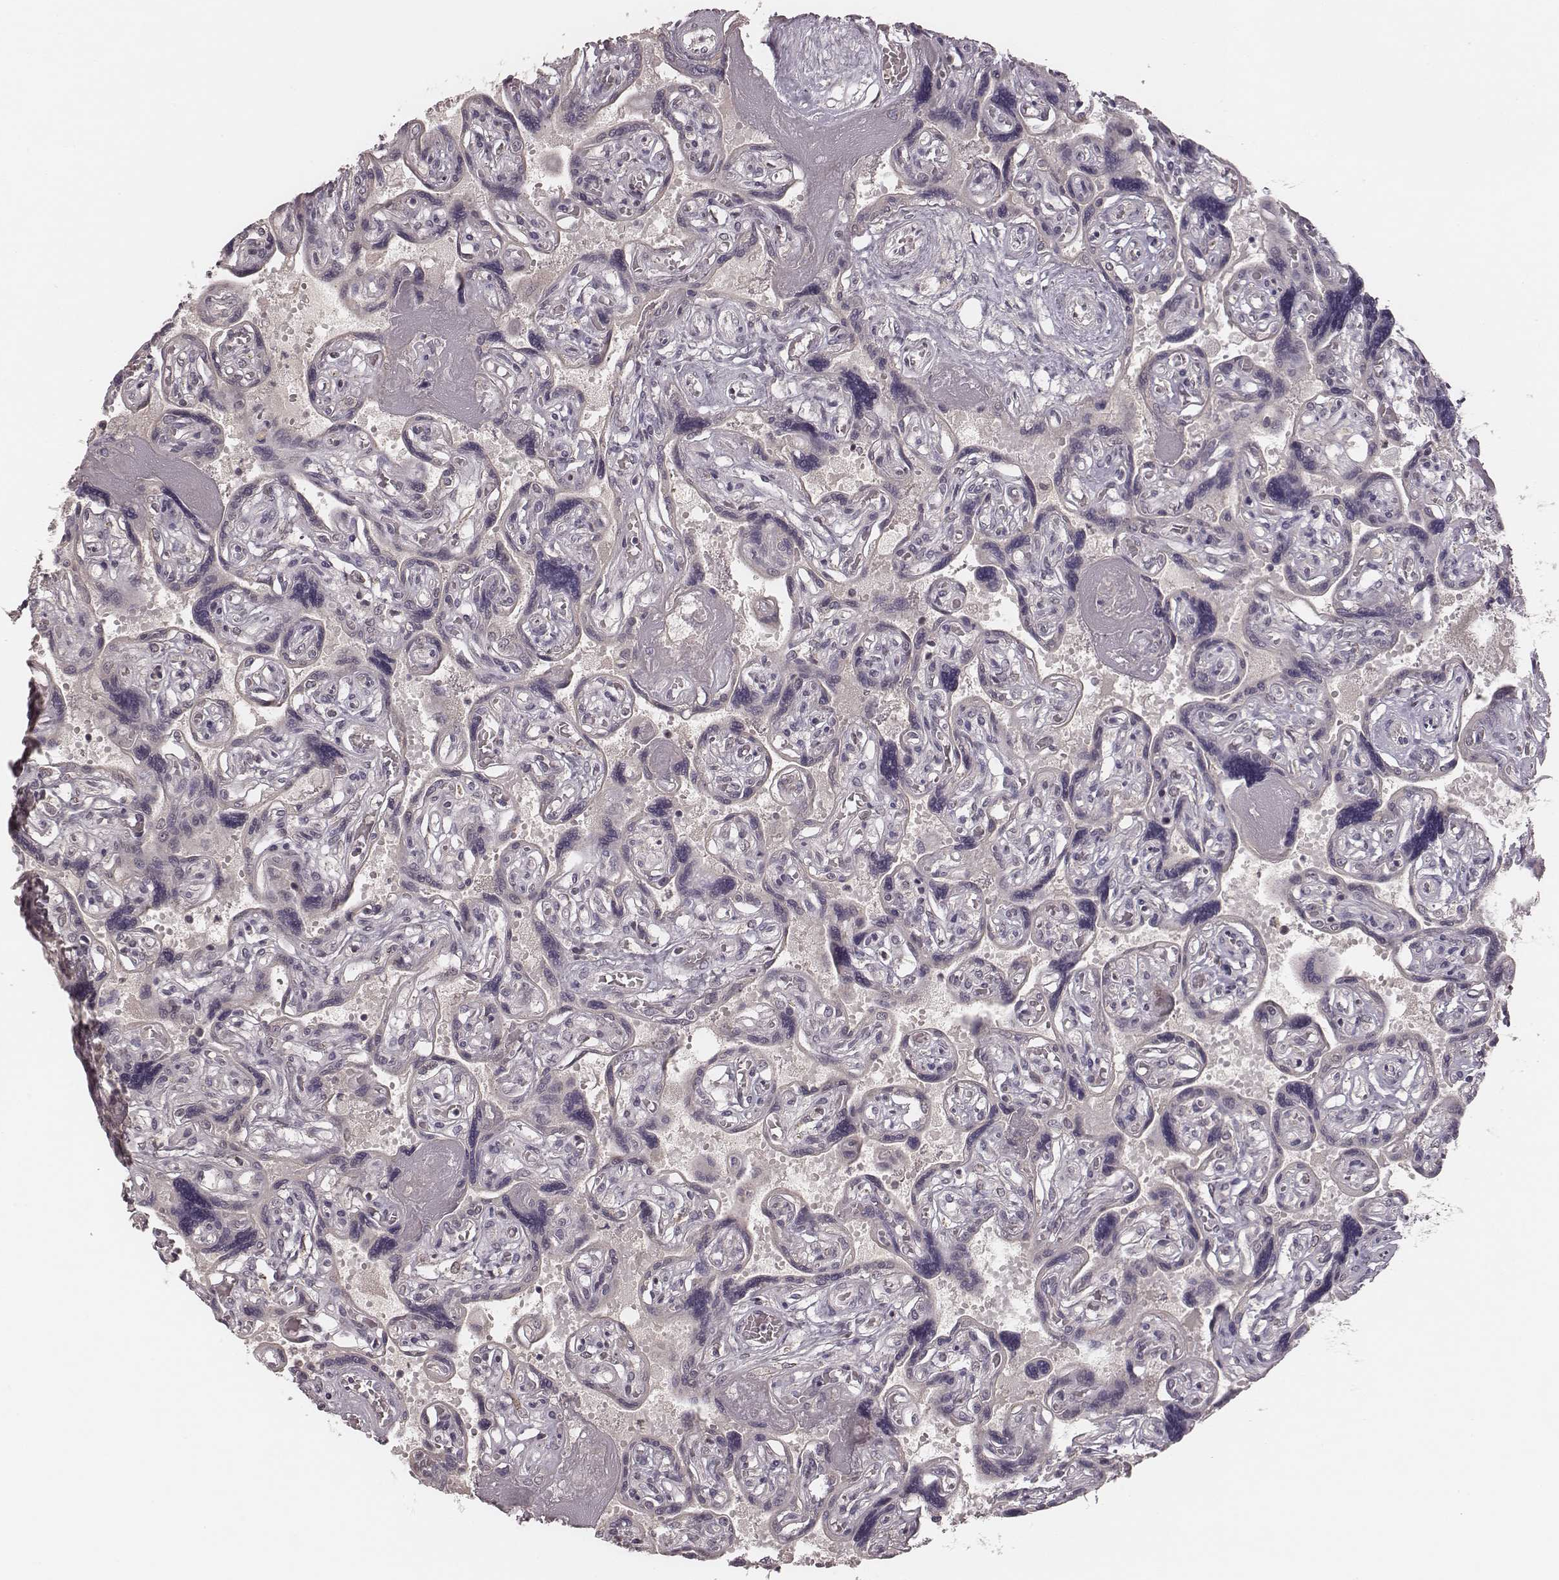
{"staining": {"intensity": "moderate", "quantity": ">75%", "location": "cytoplasmic/membranous"}, "tissue": "placenta", "cell_type": "Decidual cells", "image_type": "normal", "snomed": [{"axis": "morphology", "description": "Normal tissue, NOS"}, {"axis": "topography", "description": "Placenta"}], "caption": "Benign placenta shows moderate cytoplasmic/membranous staining in approximately >75% of decidual cells.", "gene": "P2RX5", "patient": {"sex": "female", "age": 32}}